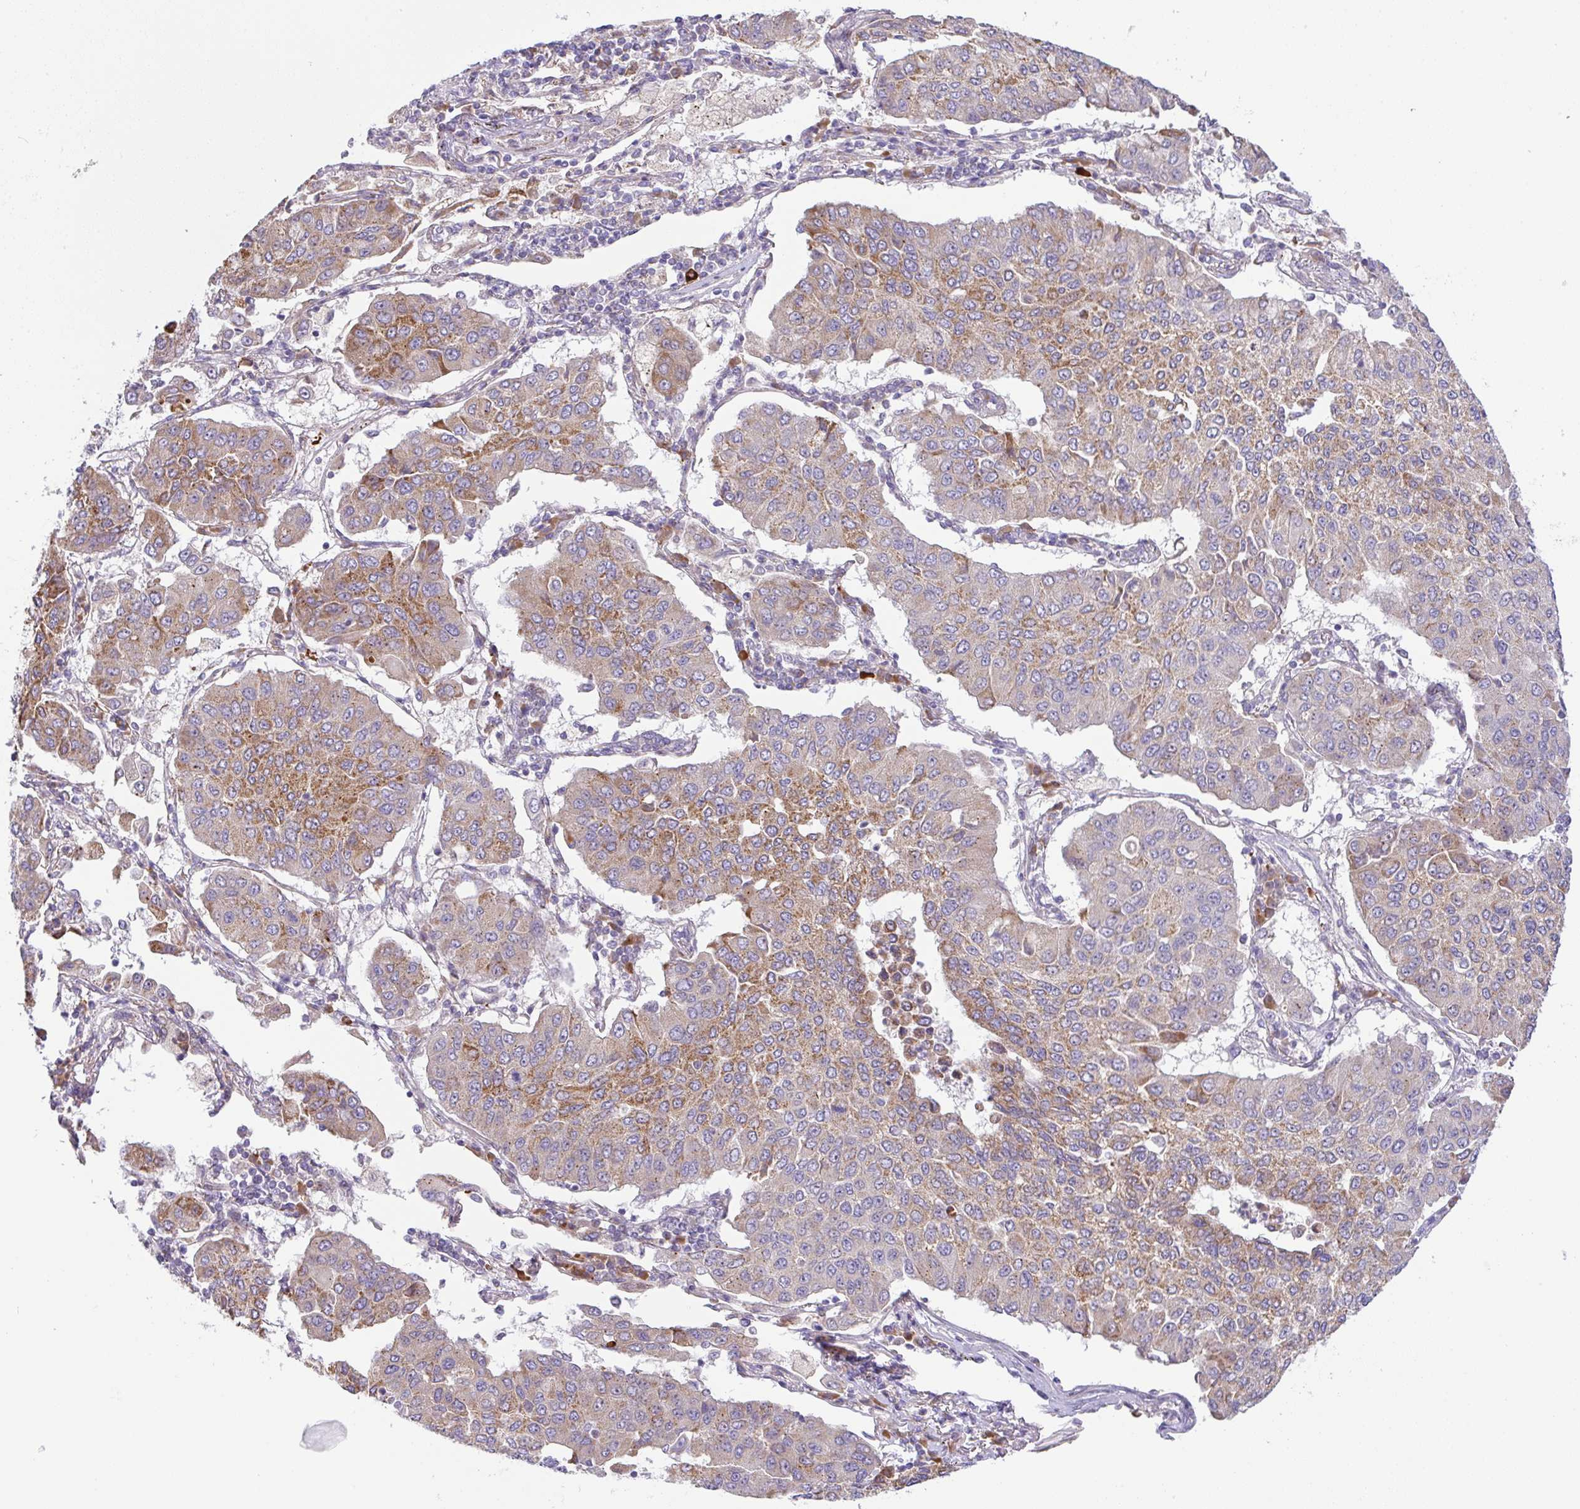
{"staining": {"intensity": "moderate", "quantity": "25%-75%", "location": "cytoplasmic/membranous"}, "tissue": "lung cancer", "cell_type": "Tumor cells", "image_type": "cancer", "snomed": [{"axis": "morphology", "description": "Squamous cell carcinoma, NOS"}, {"axis": "topography", "description": "Lung"}], "caption": "Squamous cell carcinoma (lung) stained with a brown dye shows moderate cytoplasmic/membranous positive expression in about 25%-75% of tumor cells.", "gene": "CHDH", "patient": {"sex": "male", "age": 74}}